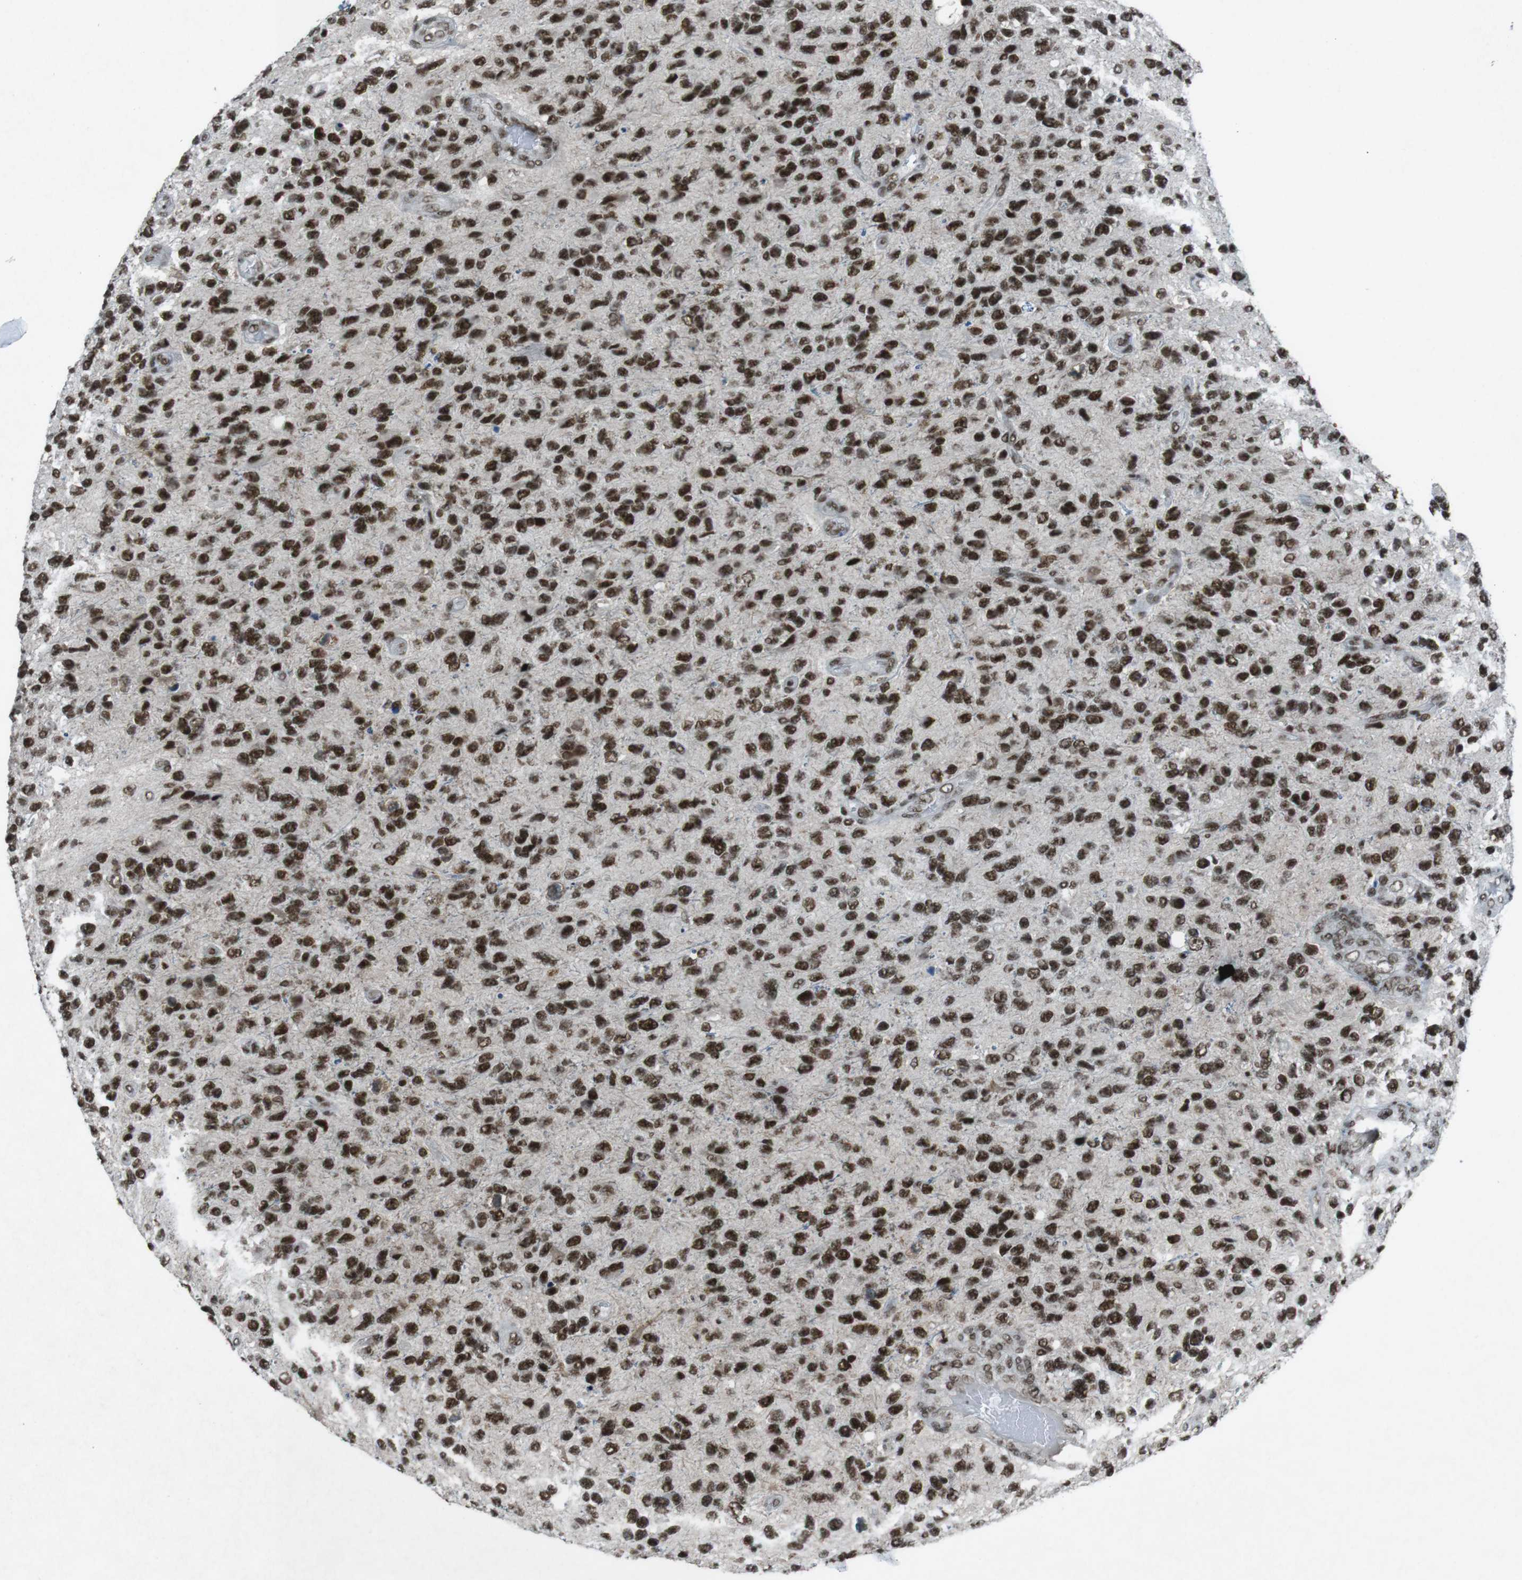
{"staining": {"intensity": "strong", "quantity": ">75%", "location": "nuclear"}, "tissue": "glioma", "cell_type": "Tumor cells", "image_type": "cancer", "snomed": [{"axis": "morphology", "description": "Glioma, malignant, High grade"}, {"axis": "topography", "description": "Brain"}], "caption": "High-magnification brightfield microscopy of high-grade glioma (malignant) stained with DAB (3,3'-diaminobenzidine) (brown) and counterstained with hematoxylin (blue). tumor cells exhibit strong nuclear positivity is seen in about>75% of cells.", "gene": "TAF1", "patient": {"sex": "female", "age": 58}}